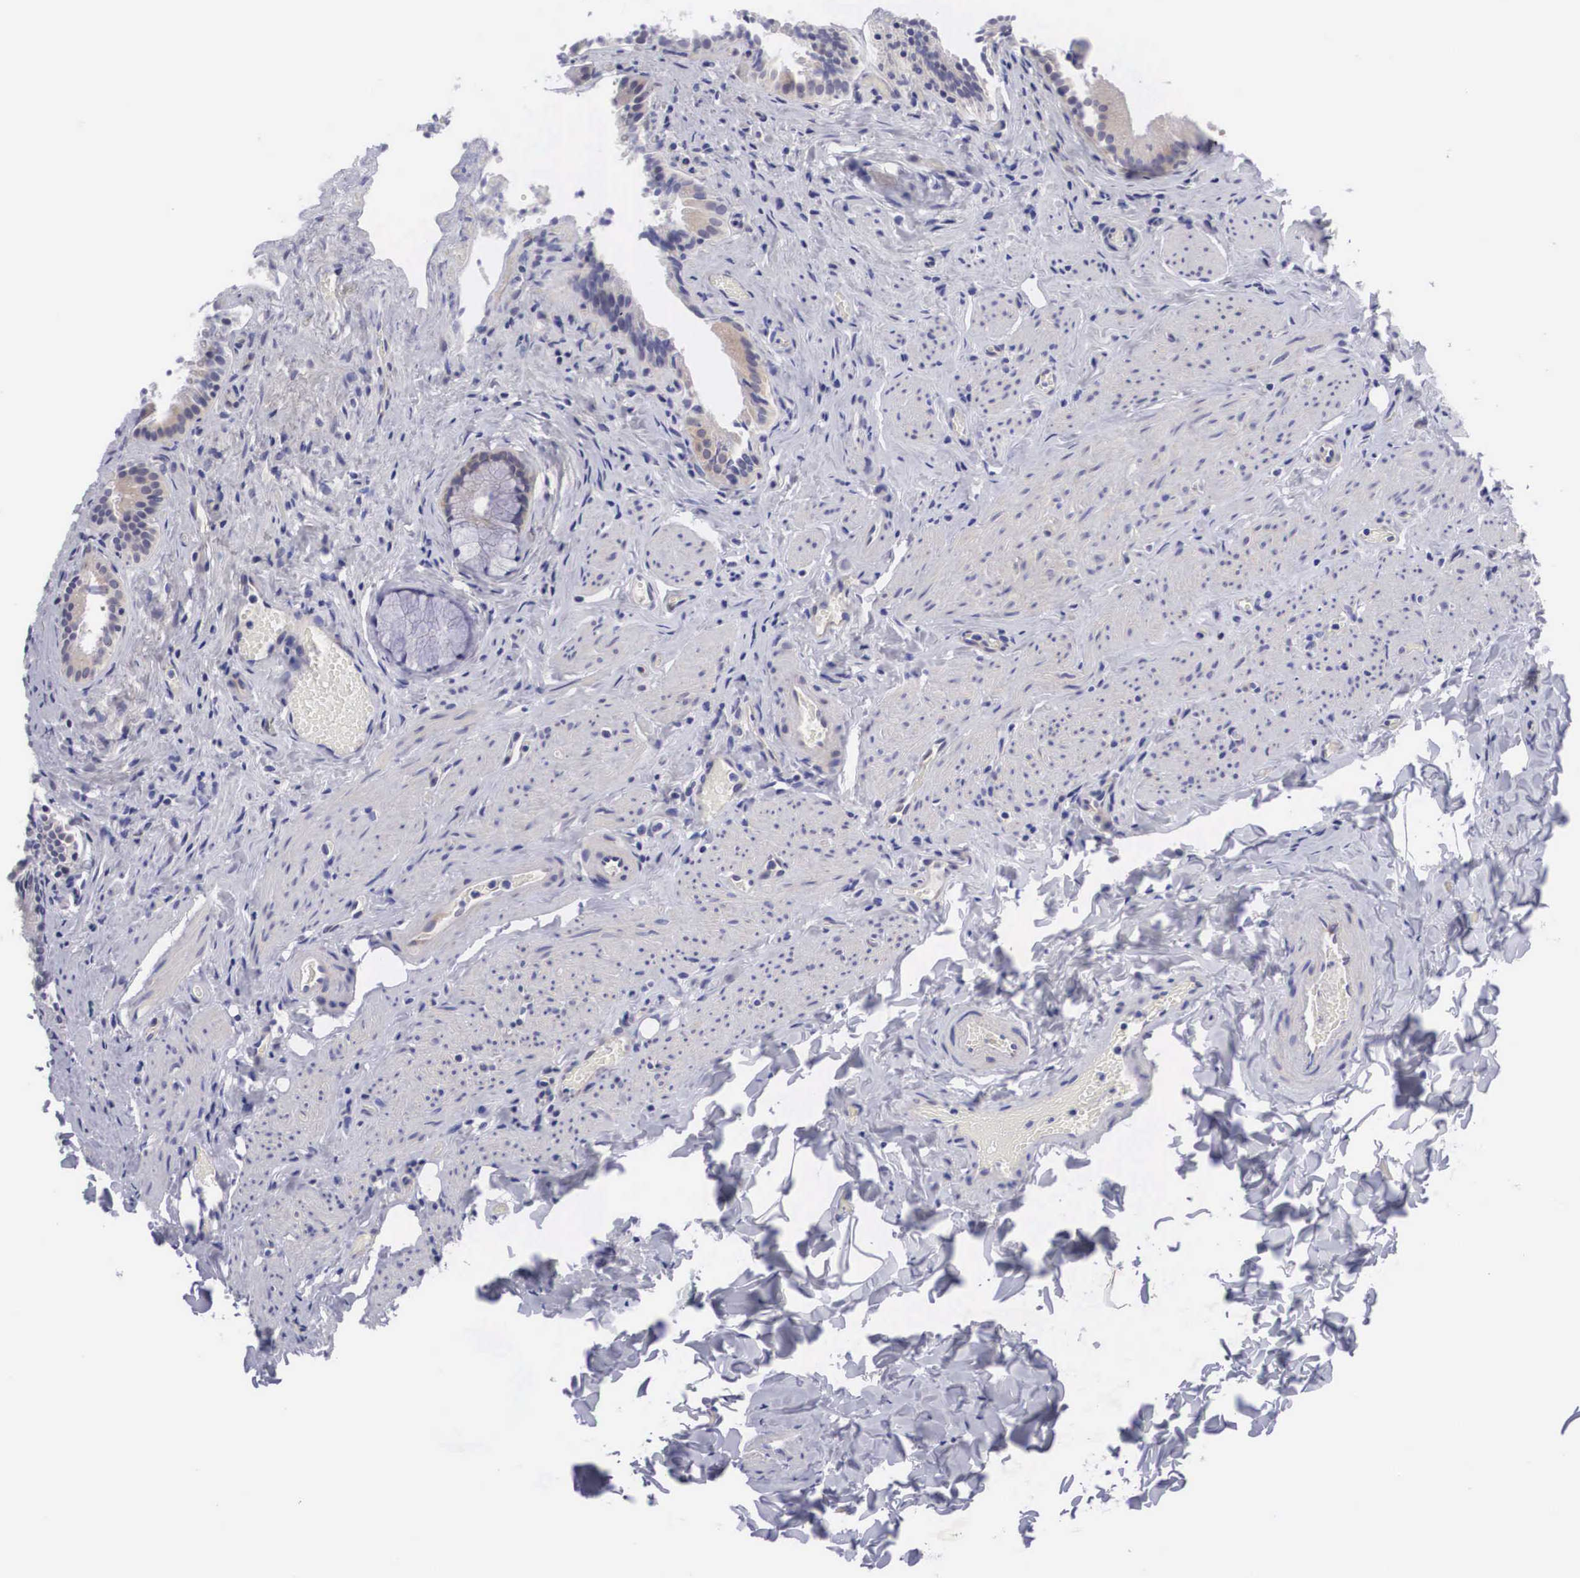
{"staining": {"intensity": "weak", "quantity": "25%-75%", "location": "cytoplasmic/membranous"}, "tissue": "gallbladder", "cell_type": "Glandular cells", "image_type": "normal", "snomed": [{"axis": "morphology", "description": "Normal tissue, NOS"}, {"axis": "topography", "description": "Gallbladder"}], "caption": "Brown immunohistochemical staining in benign gallbladder displays weak cytoplasmic/membranous expression in about 25%-75% of glandular cells.", "gene": "MAST4", "patient": {"sex": "female", "age": 44}}